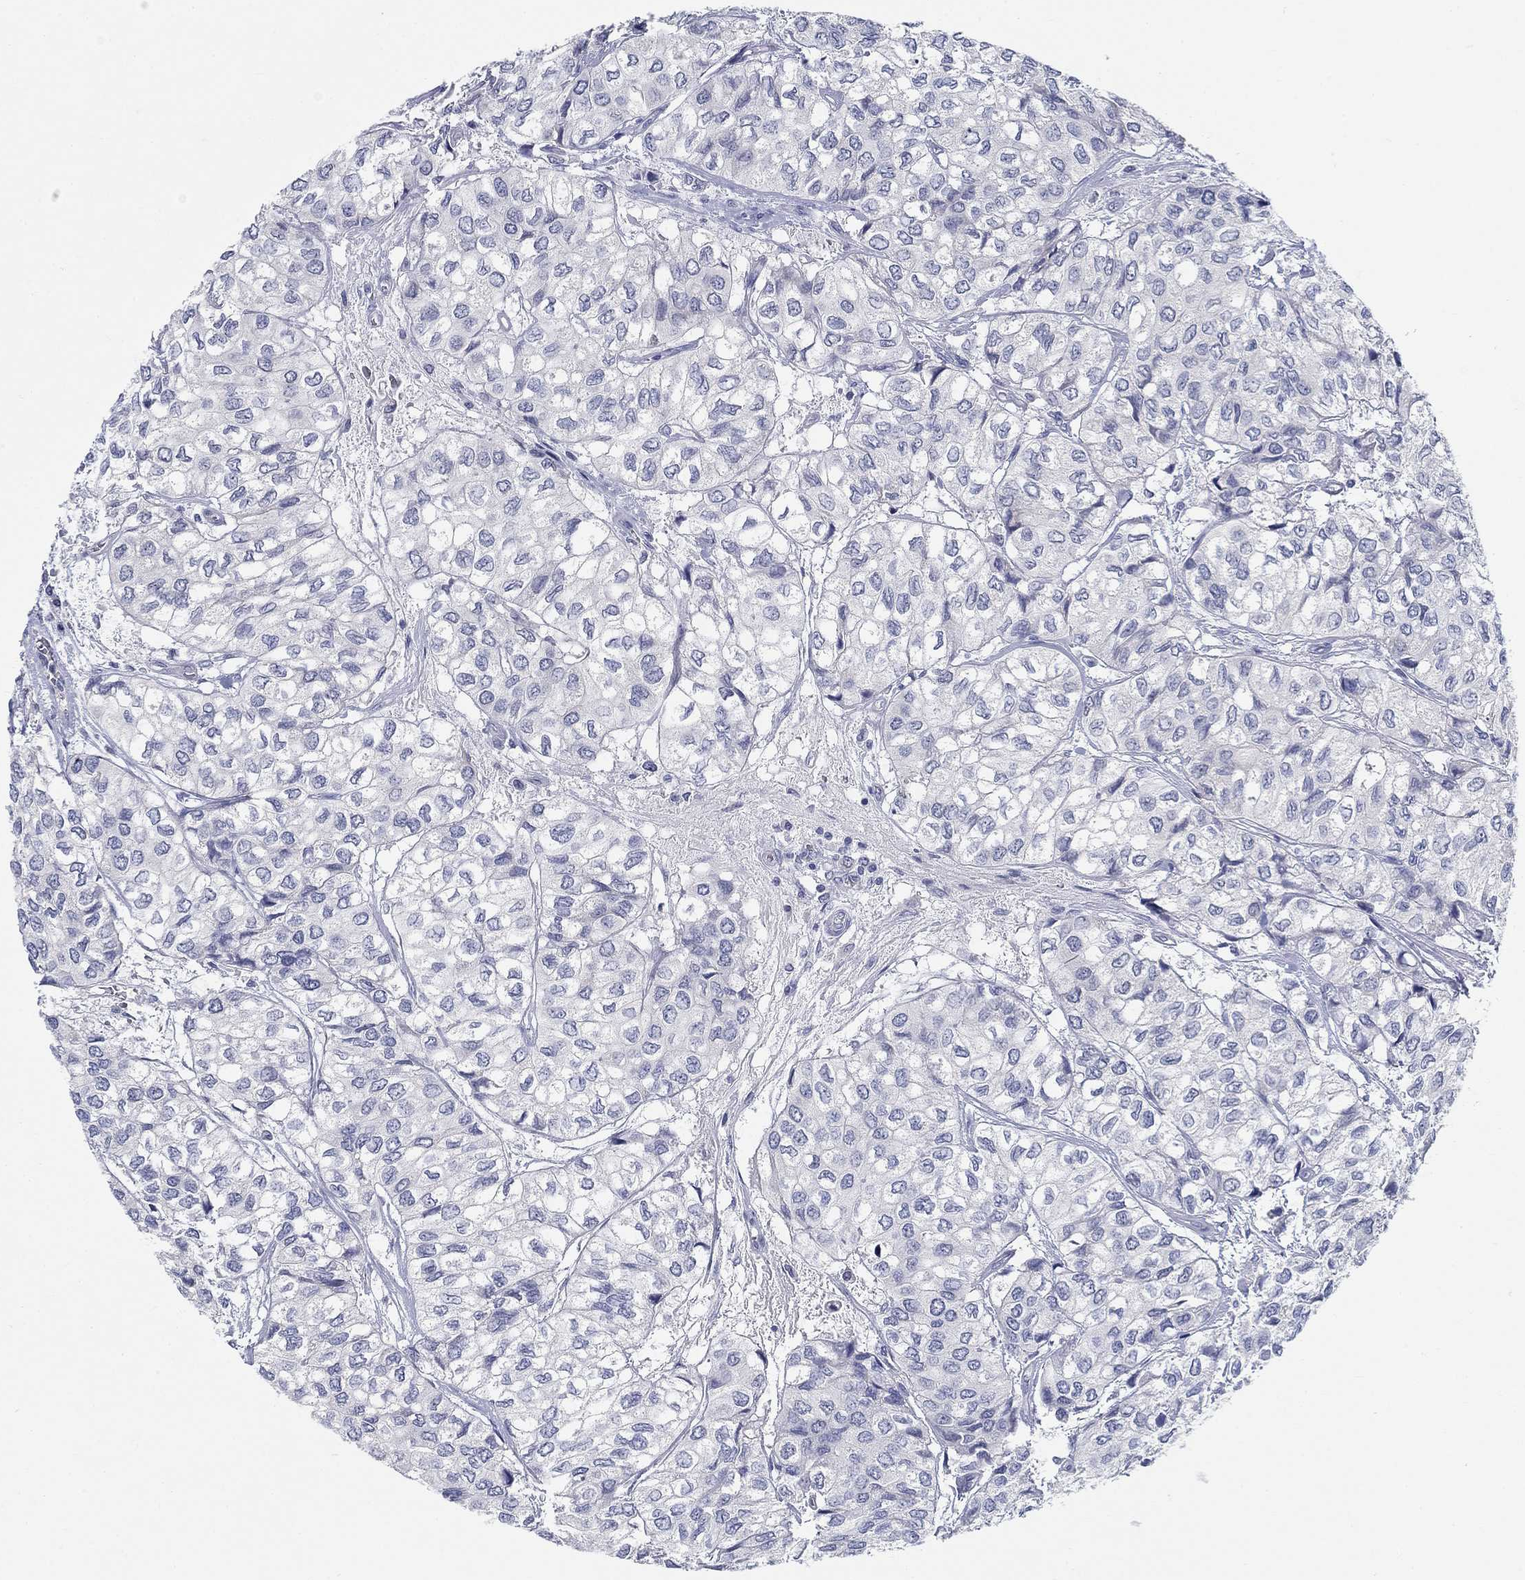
{"staining": {"intensity": "negative", "quantity": "none", "location": "none"}, "tissue": "urothelial cancer", "cell_type": "Tumor cells", "image_type": "cancer", "snomed": [{"axis": "morphology", "description": "Urothelial carcinoma, High grade"}, {"axis": "topography", "description": "Urinary bladder"}], "caption": "There is no significant expression in tumor cells of urothelial cancer.", "gene": "SMIM18", "patient": {"sex": "male", "age": 73}}